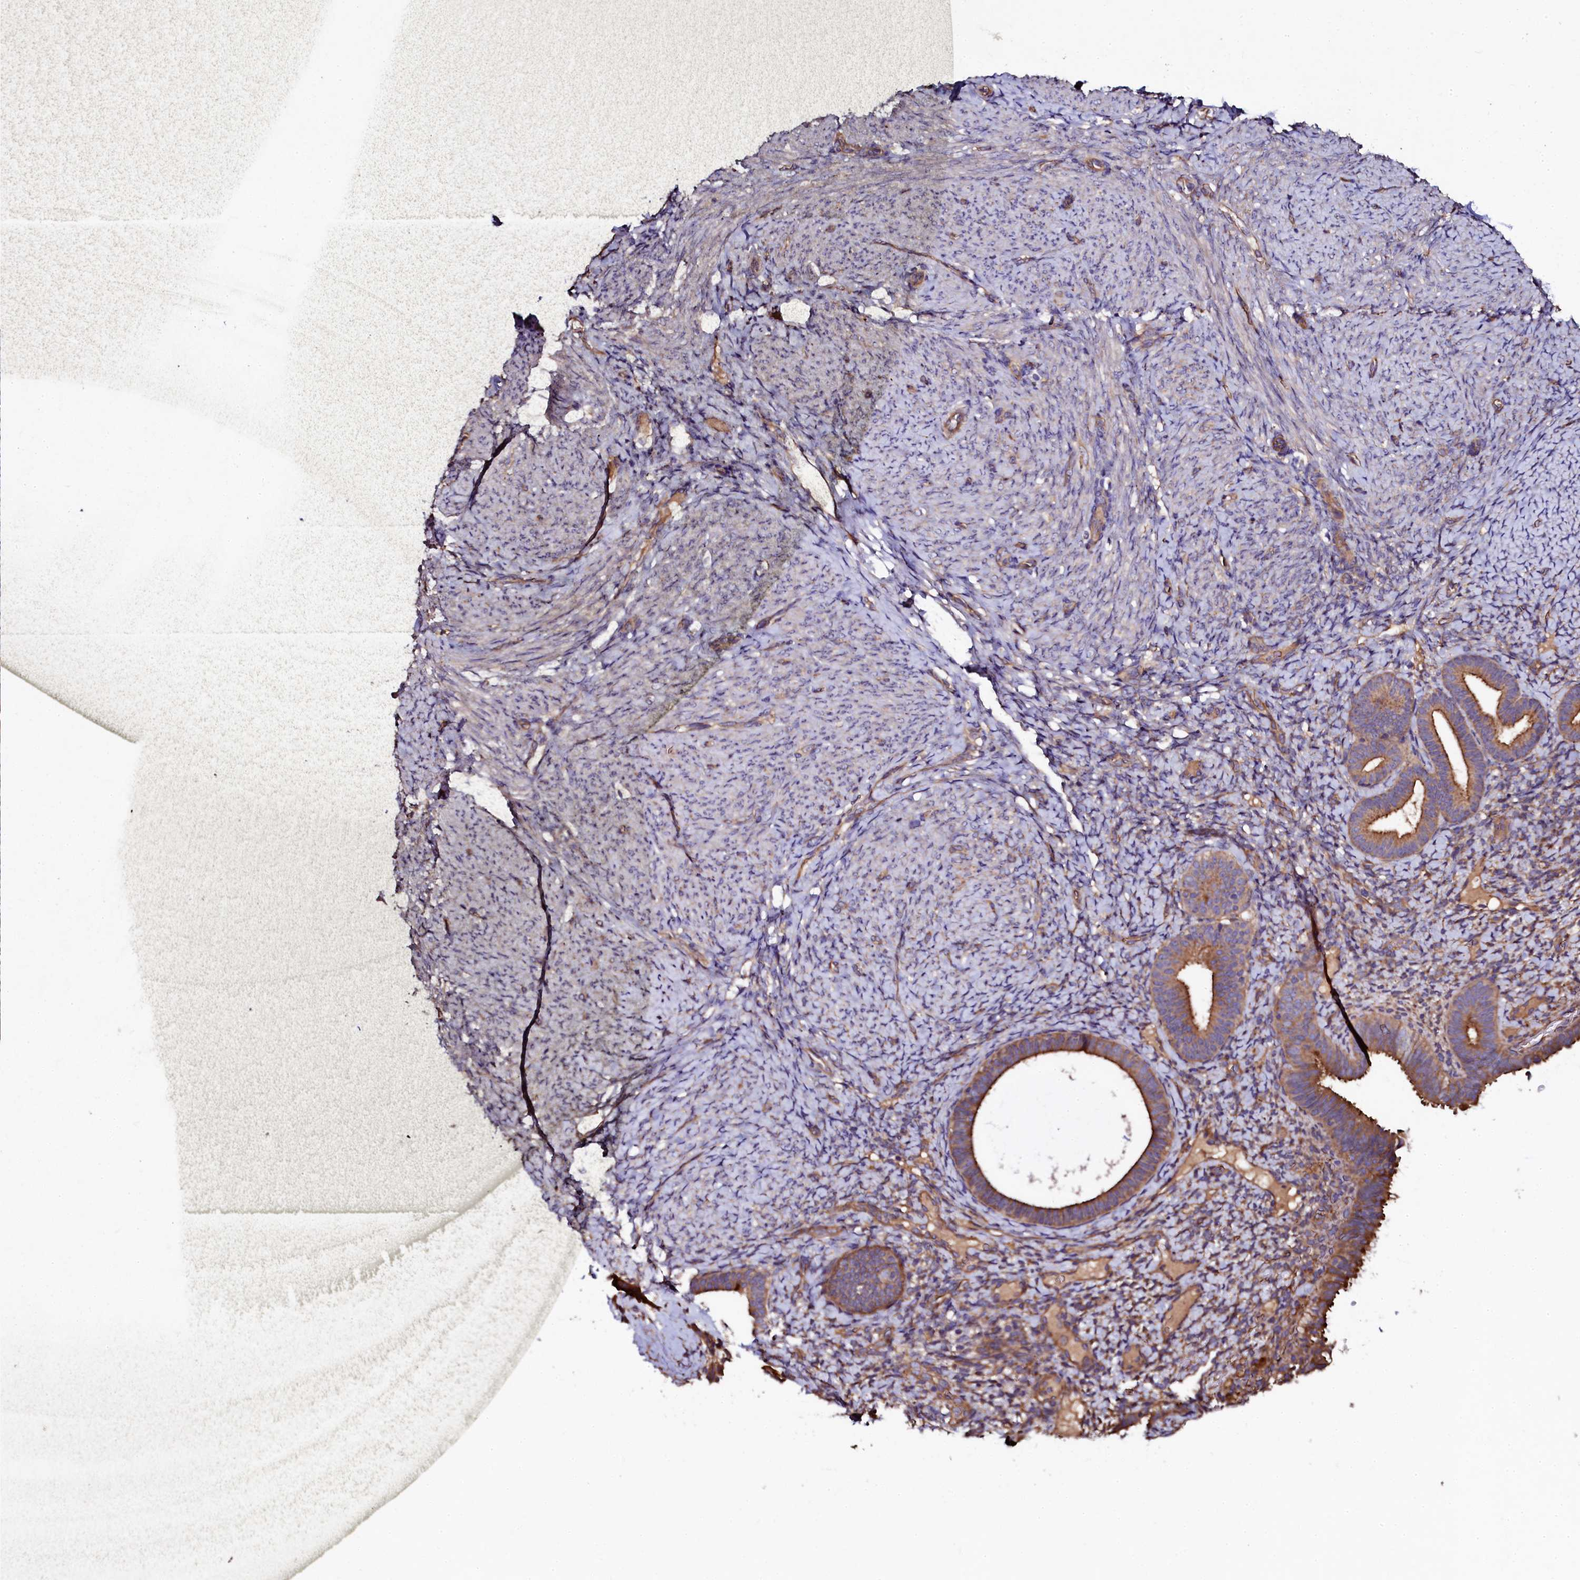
{"staining": {"intensity": "moderate", "quantity": "<25%", "location": "cytoplasmic/membranous"}, "tissue": "endometrium", "cell_type": "Cells in endometrial stroma", "image_type": "normal", "snomed": [{"axis": "morphology", "description": "Normal tissue, NOS"}, {"axis": "topography", "description": "Endometrium"}], "caption": "Approximately <25% of cells in endometrial stroma in benign human endometrium display moderate cytoplasmic/membranous protein positivity as visualized by brown immunohistochemical staining.", "gene": "APPL2", "patient": {"sex": "female", "age": 65}}